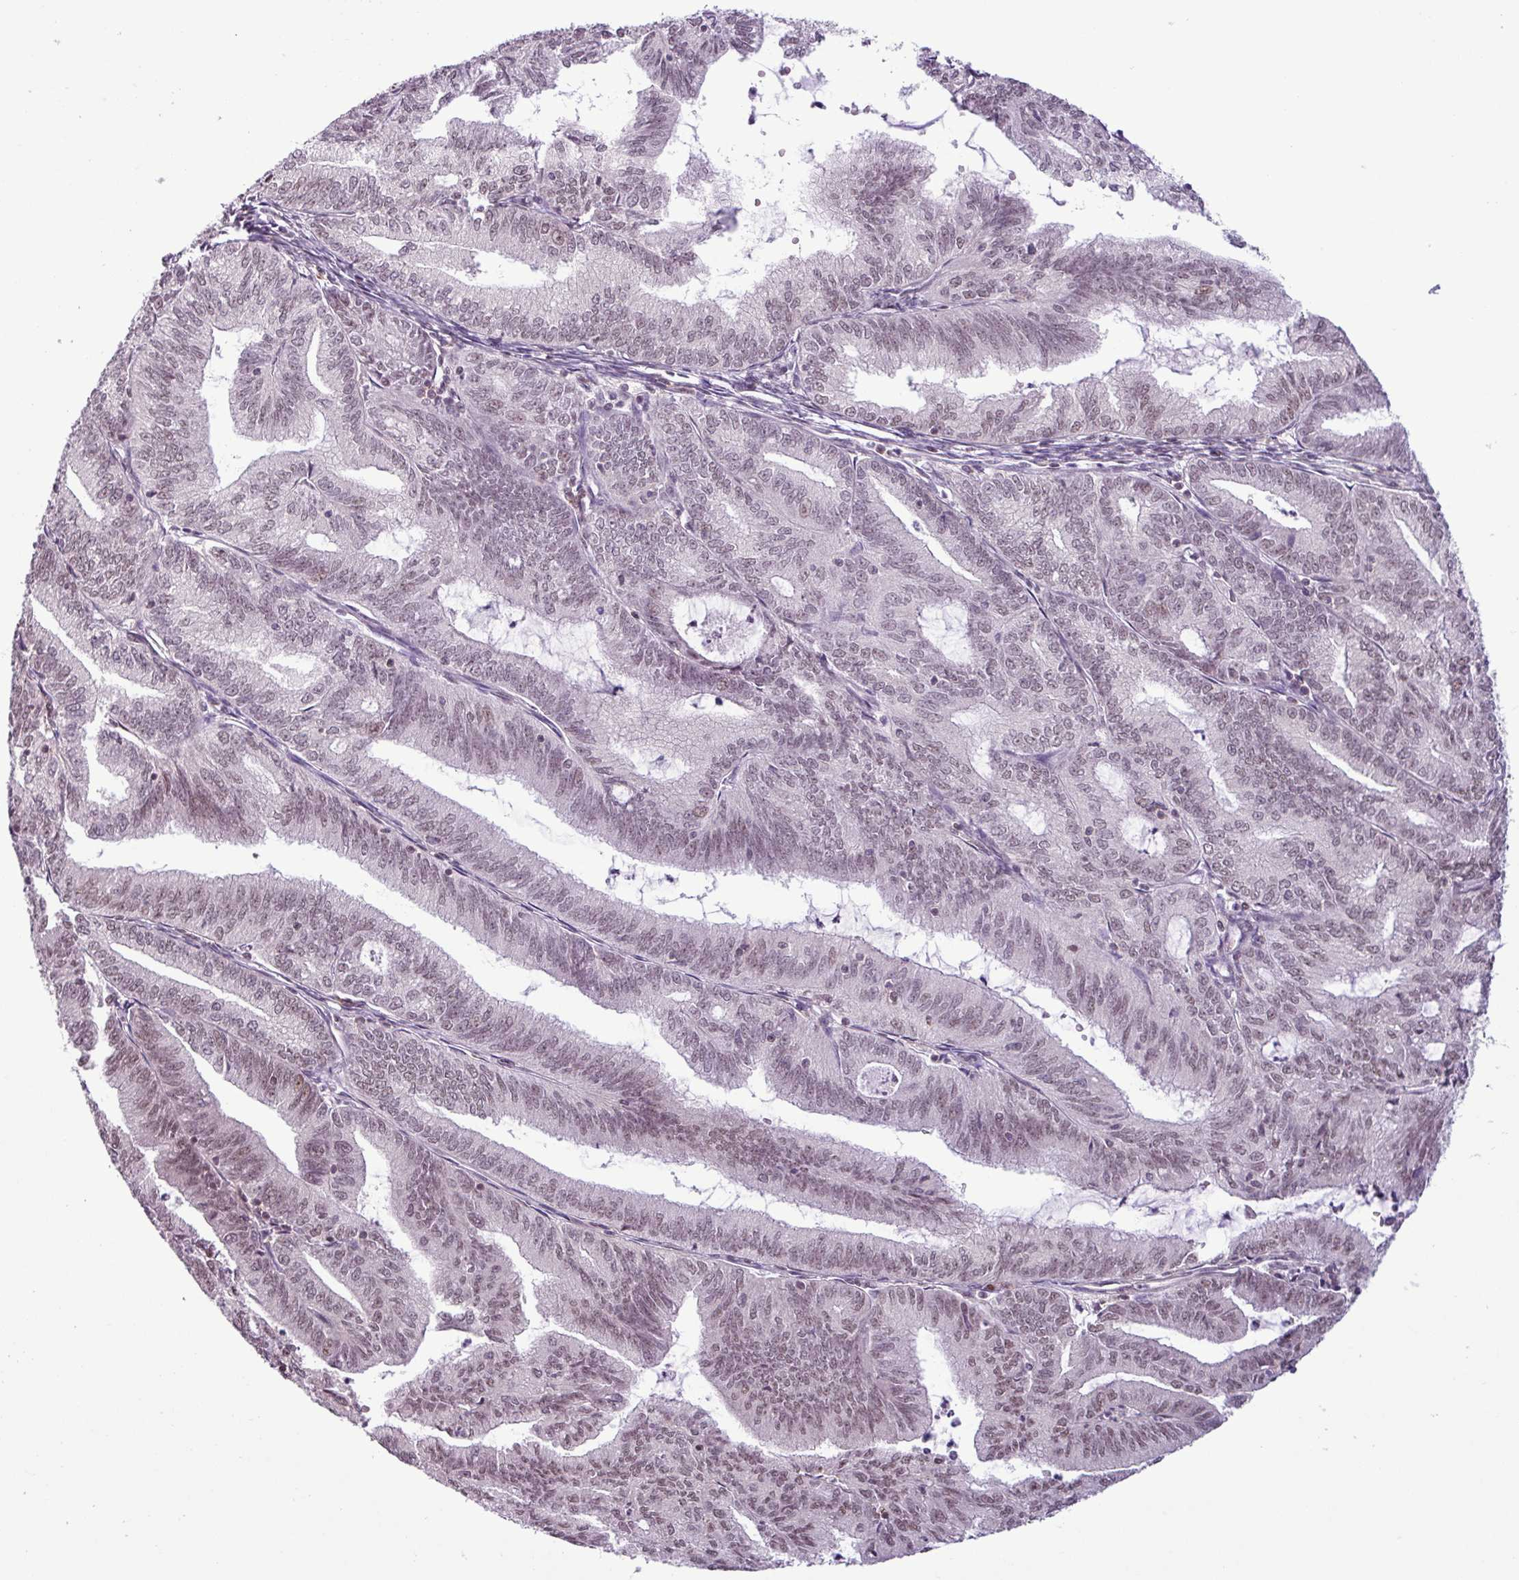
{"staining": {"intensity": "moderate", "quantity": "25%-75%", "location": "nuclear"}, "tissue": "endometrial cancer", "cell_type": "Tumor cells", "image_type": "cancer", "snomed": [{"axis": "morphology", "description": "Adenocarcinoma, NOS"}, {"axis": "topography", "description": "Endometrium"}], "caption": "Protein analysis of endometrial adenocarcinoma tissue shows moderate nuclear staining in about 25%-75% of tumor cells.", "gene": "NOTCH2", "patient": {"sex": "female", "age": 70}}